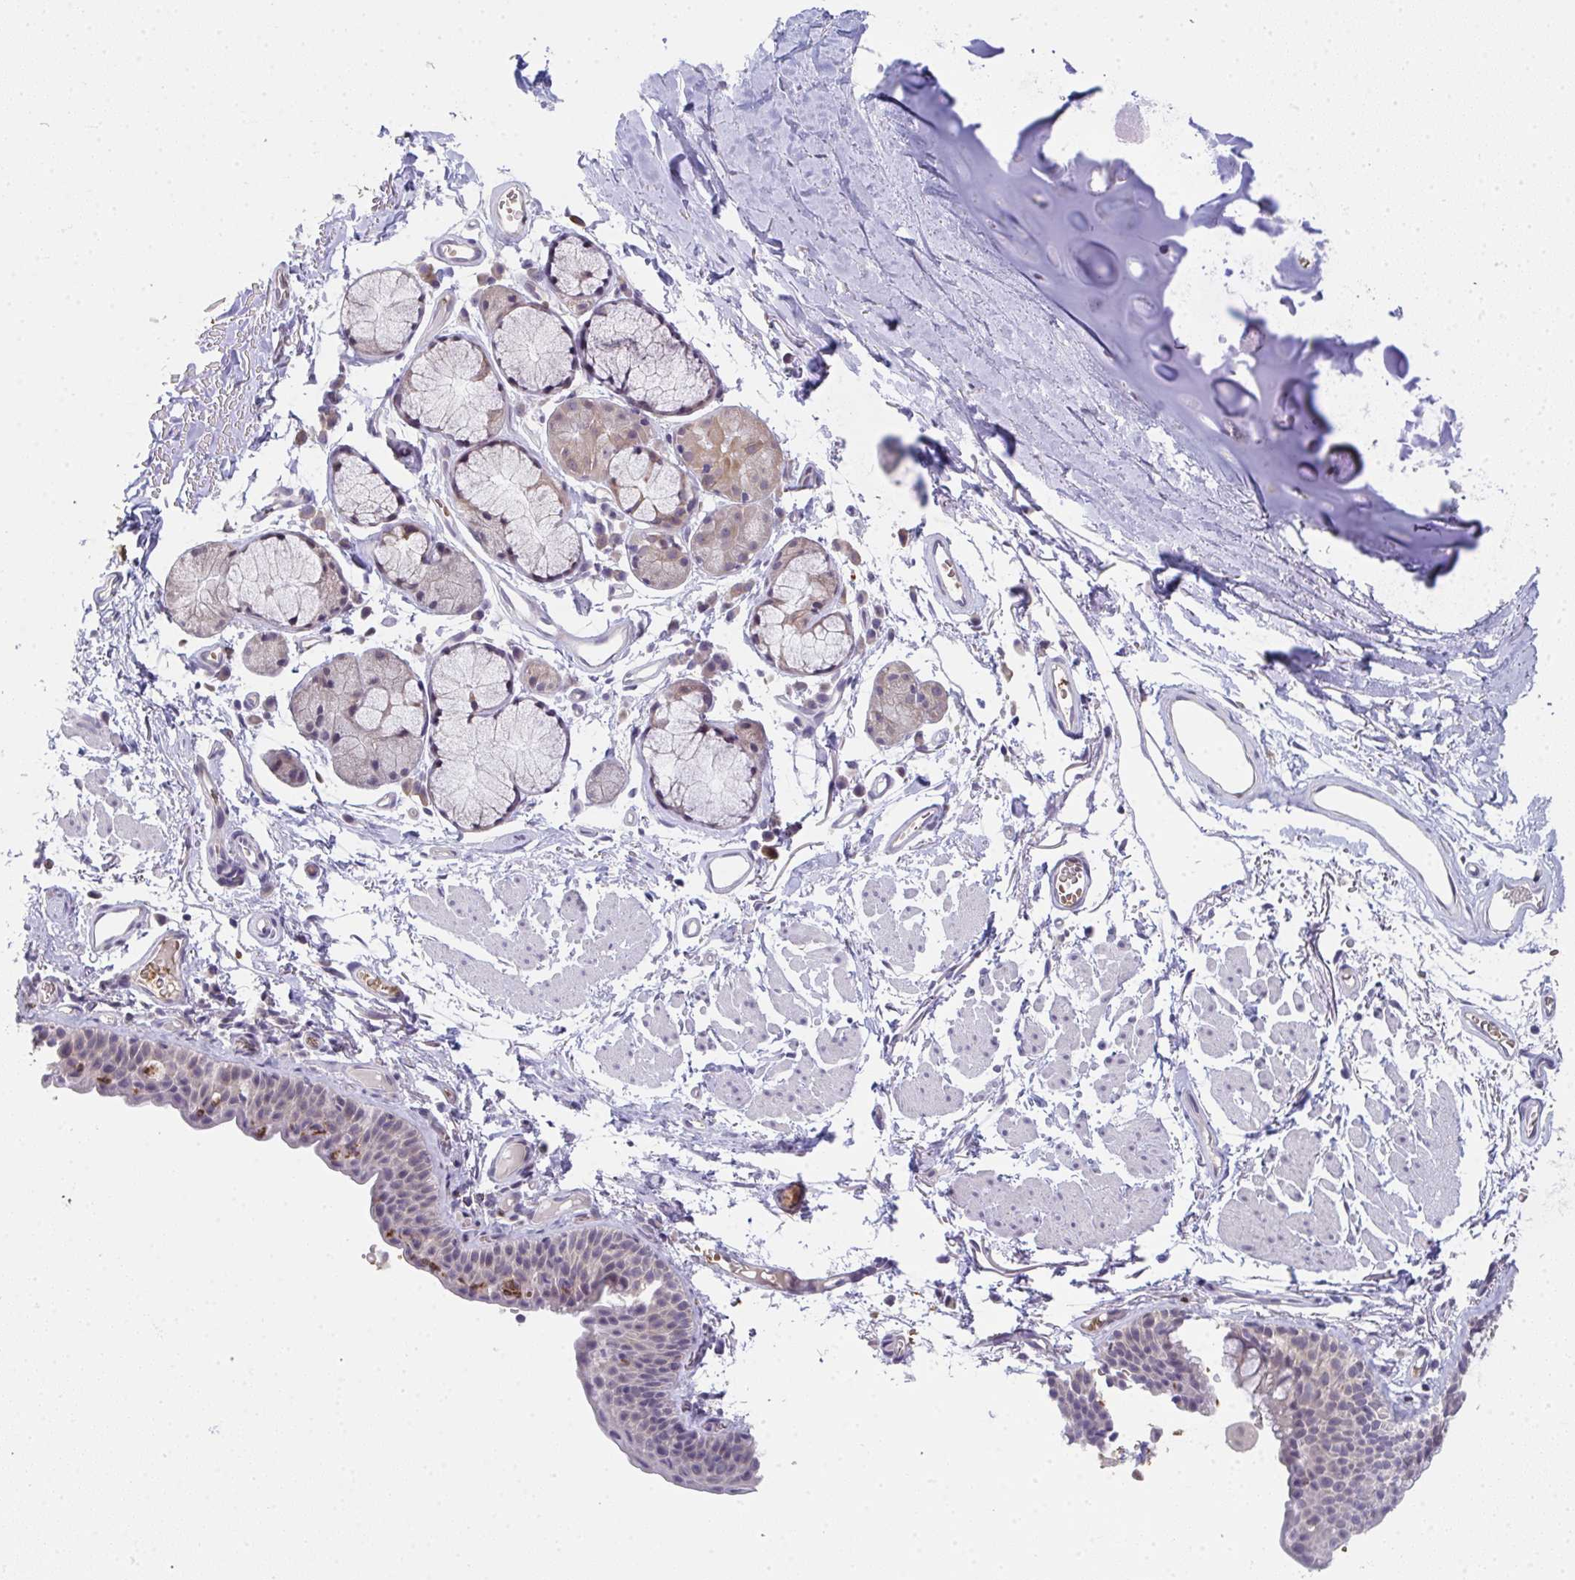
{"staining": {"intensity": "weak", "quantity": "25%-75%", "location": "cytoplasmic/membranous"}, "tissue": "bronchus", "cell_type": "Respiratory epithelial cells", "image_type": "normal", "snomed": [{"axis": "morphology", "description": "Normal tissue, NOS"}, {"axis": "topography", "description": "Cartilage tissue"}, {"axis": "topography", "description": "Bronchus"}], "caption": "Immunohistochemical staining of benign bronchus displays 25%-75% levels of weak cytoplasmic/membranous protein positivity in approximately 25%-75% of respiratory epithelial cells. (Brightfield microscopy of DAB IHC at high magnification).", "gene": "RIOK1", "patient": {"sex": "female", "age": 79}}